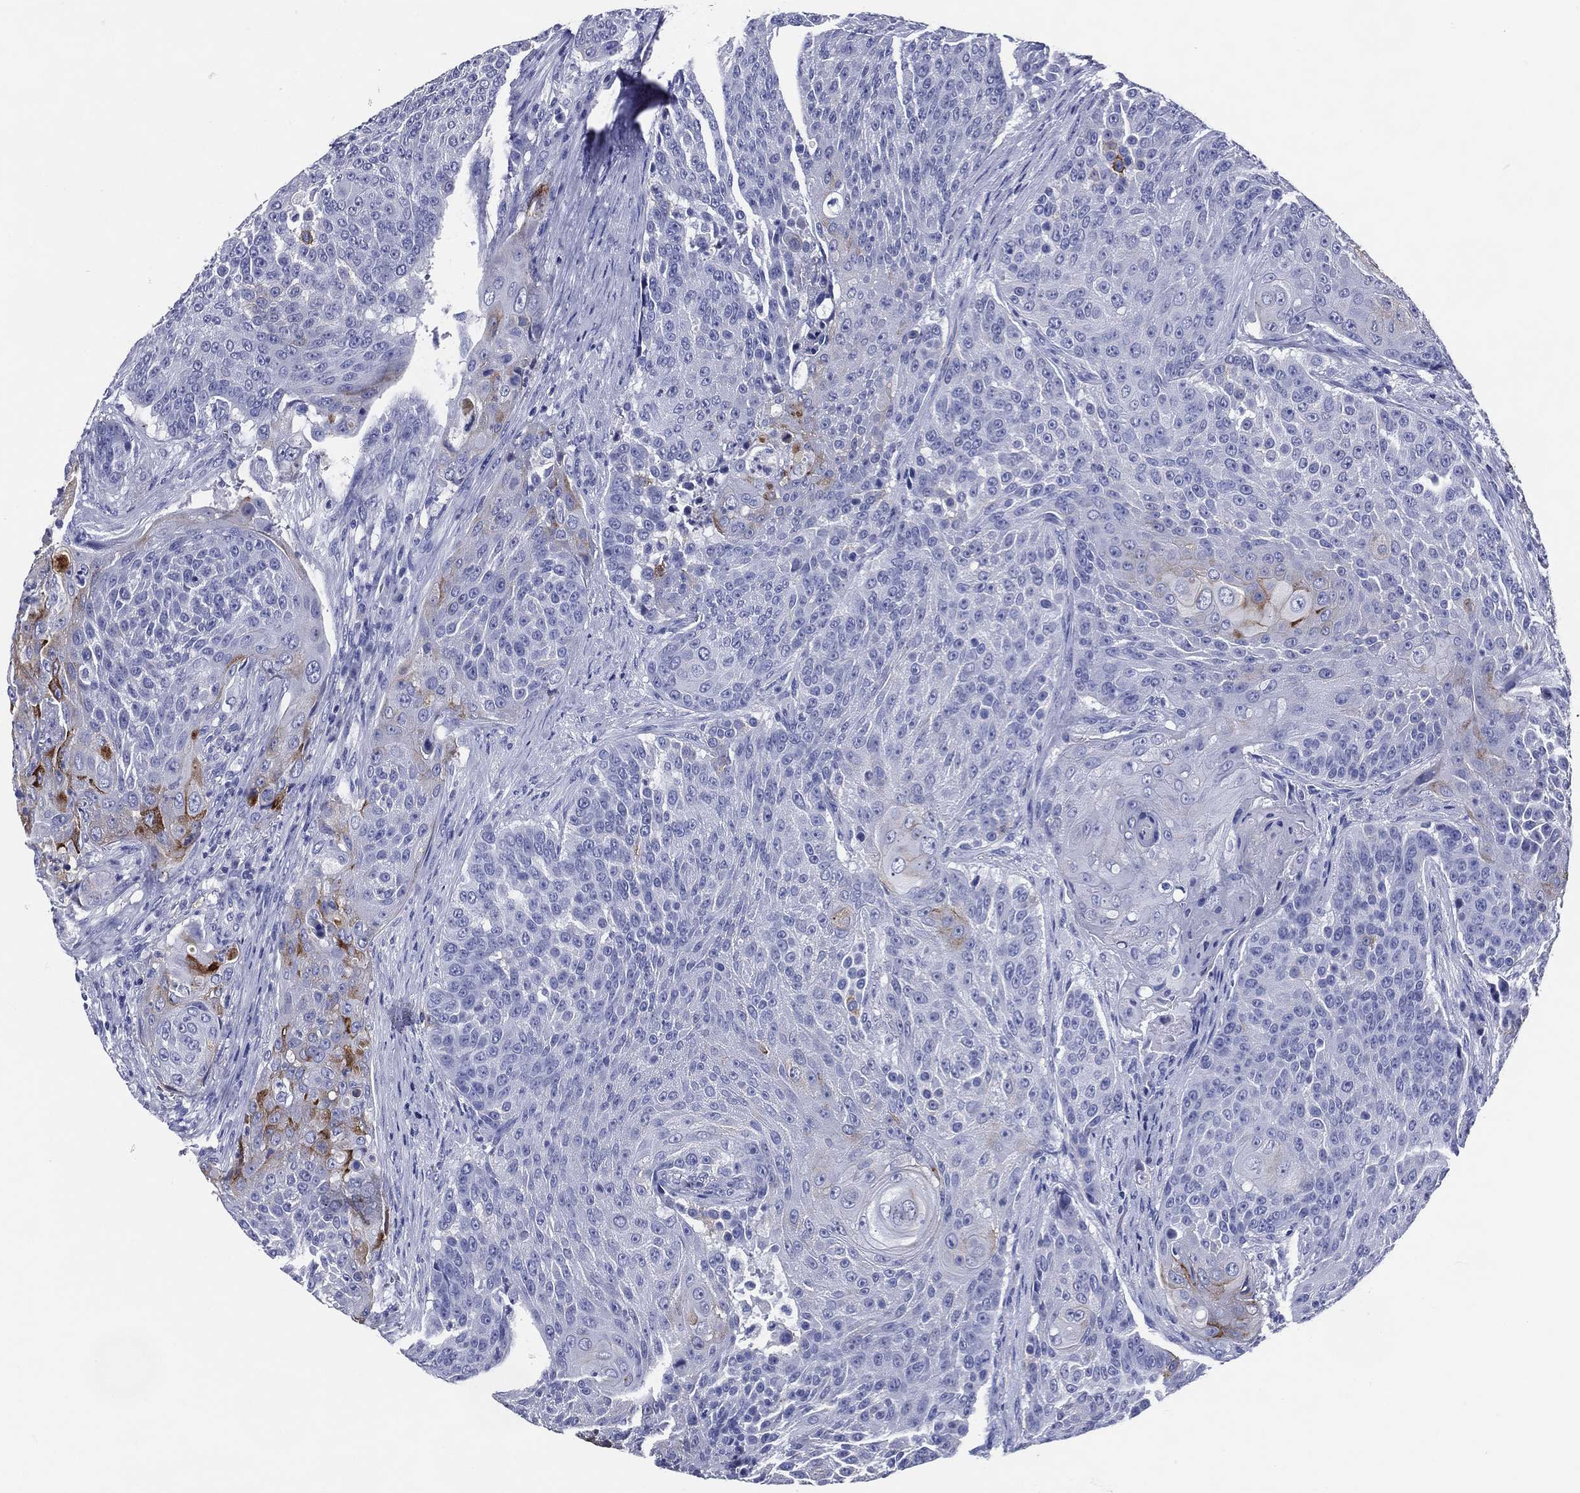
{"staining": {"intensity": "moderate", "quantity": "<25%", "location": "cytoplasmic/membranous"}, "tissue": "urothelial cancer", "cell_type": "Tumor cells", "image_type": "cancer", "snomed": [{"axis": "morphology", "description": "Urothelial carcinoma, High grade"}, {"axis": "topography", "description": "Urinary bladder"}], "caption": "Approximately <25% of tumor cells in human high-grade urothelial carcinoma exhibit moderate cytoplasmic/membranous protein staining as visualized by brown immunohistochemical staining.", "gene": "ACE2", "patient": {"sex": "female", "age": 63}}